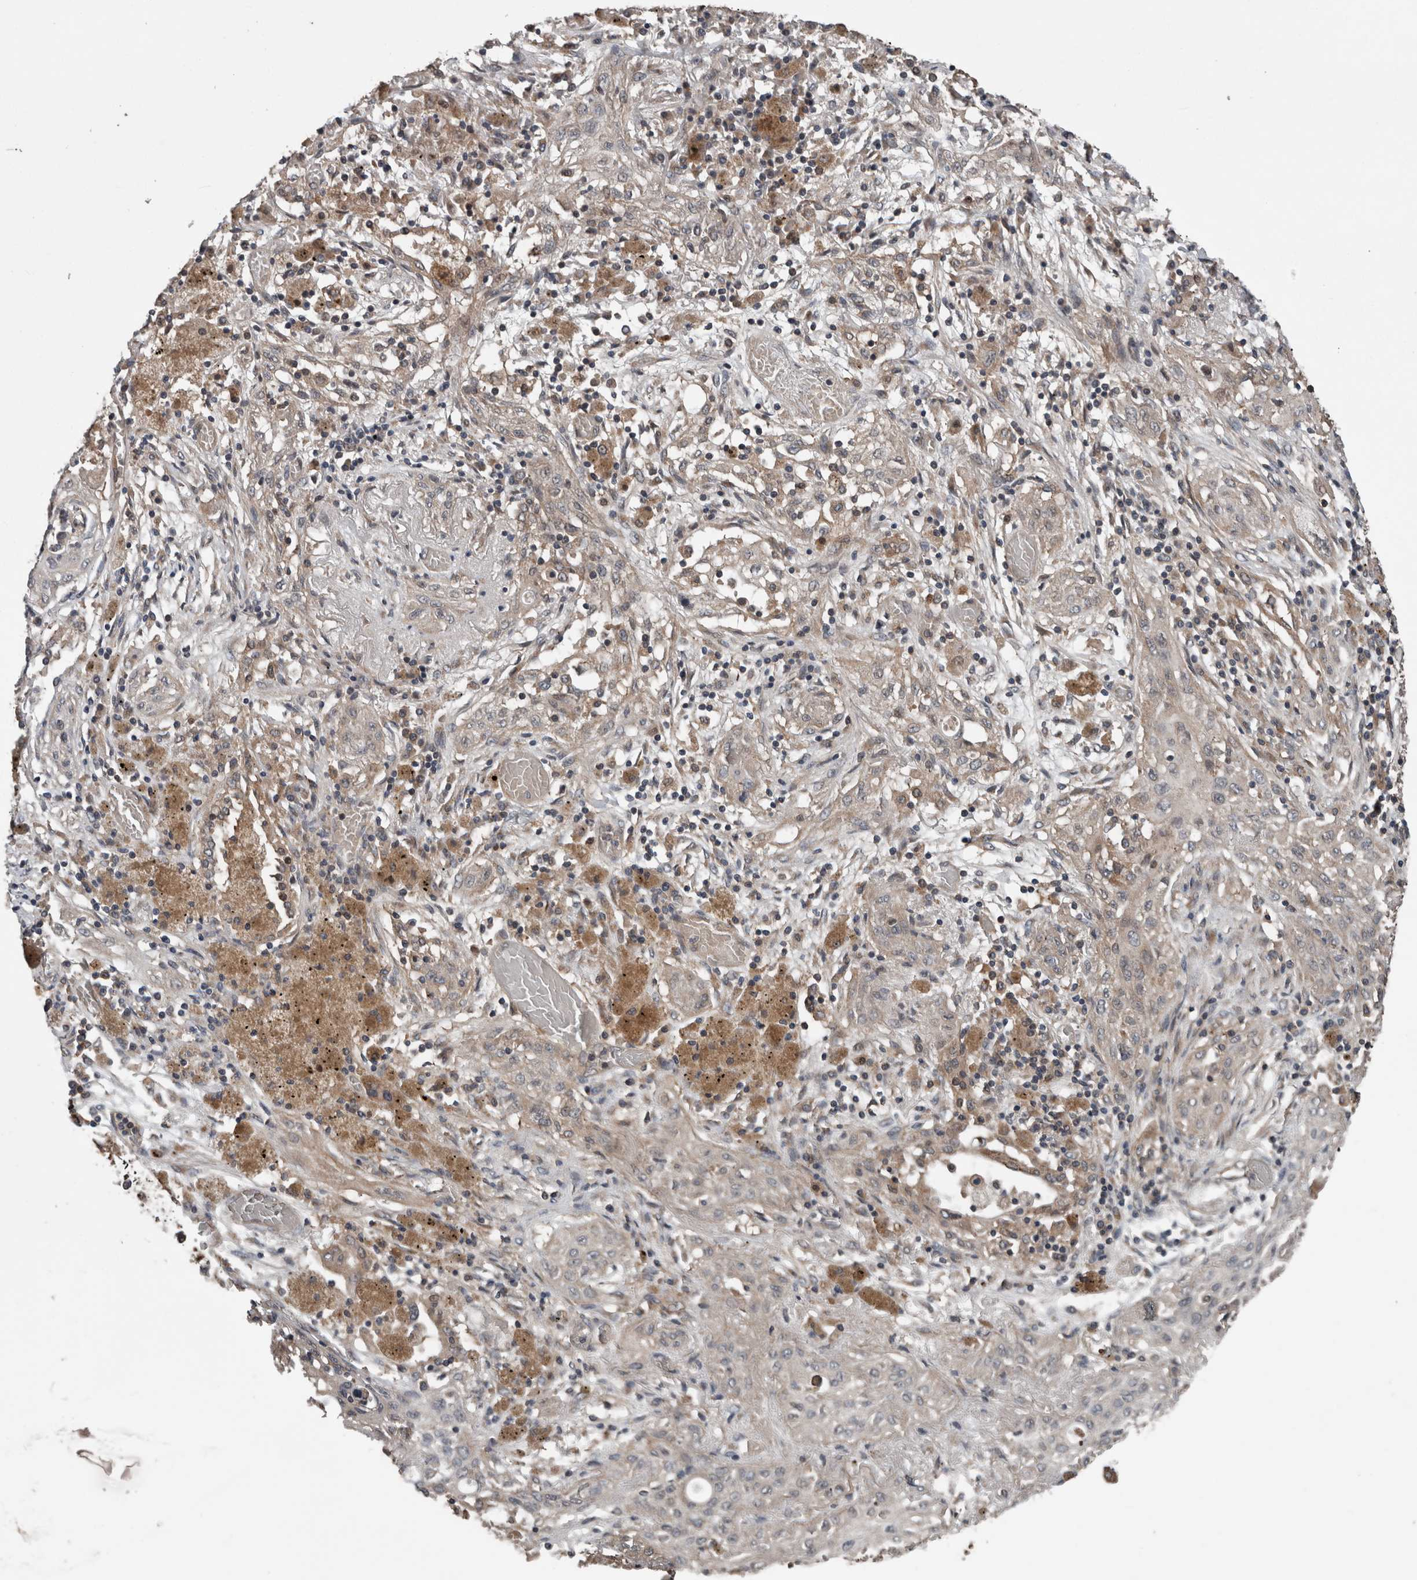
{"staining": {"intensity": "negative", "quantity": "none", "location": "none"}, "tissue": "lung cancer", "cell_type": "Tumor cells", "image_type": "cancer", "snomed": [{"axis": "morphology", "description": "Squamous cell carcinoma, NOS"}, {"axis": "topography", "description": "Lung"}], "caption": "Human squamous cell carcinoma (lung) stained for a protein using immunohistochemistry exhibits no expression in tumor cells.", "gene": "RIOK3", "patient": {"sex": "female", "age": 47}}